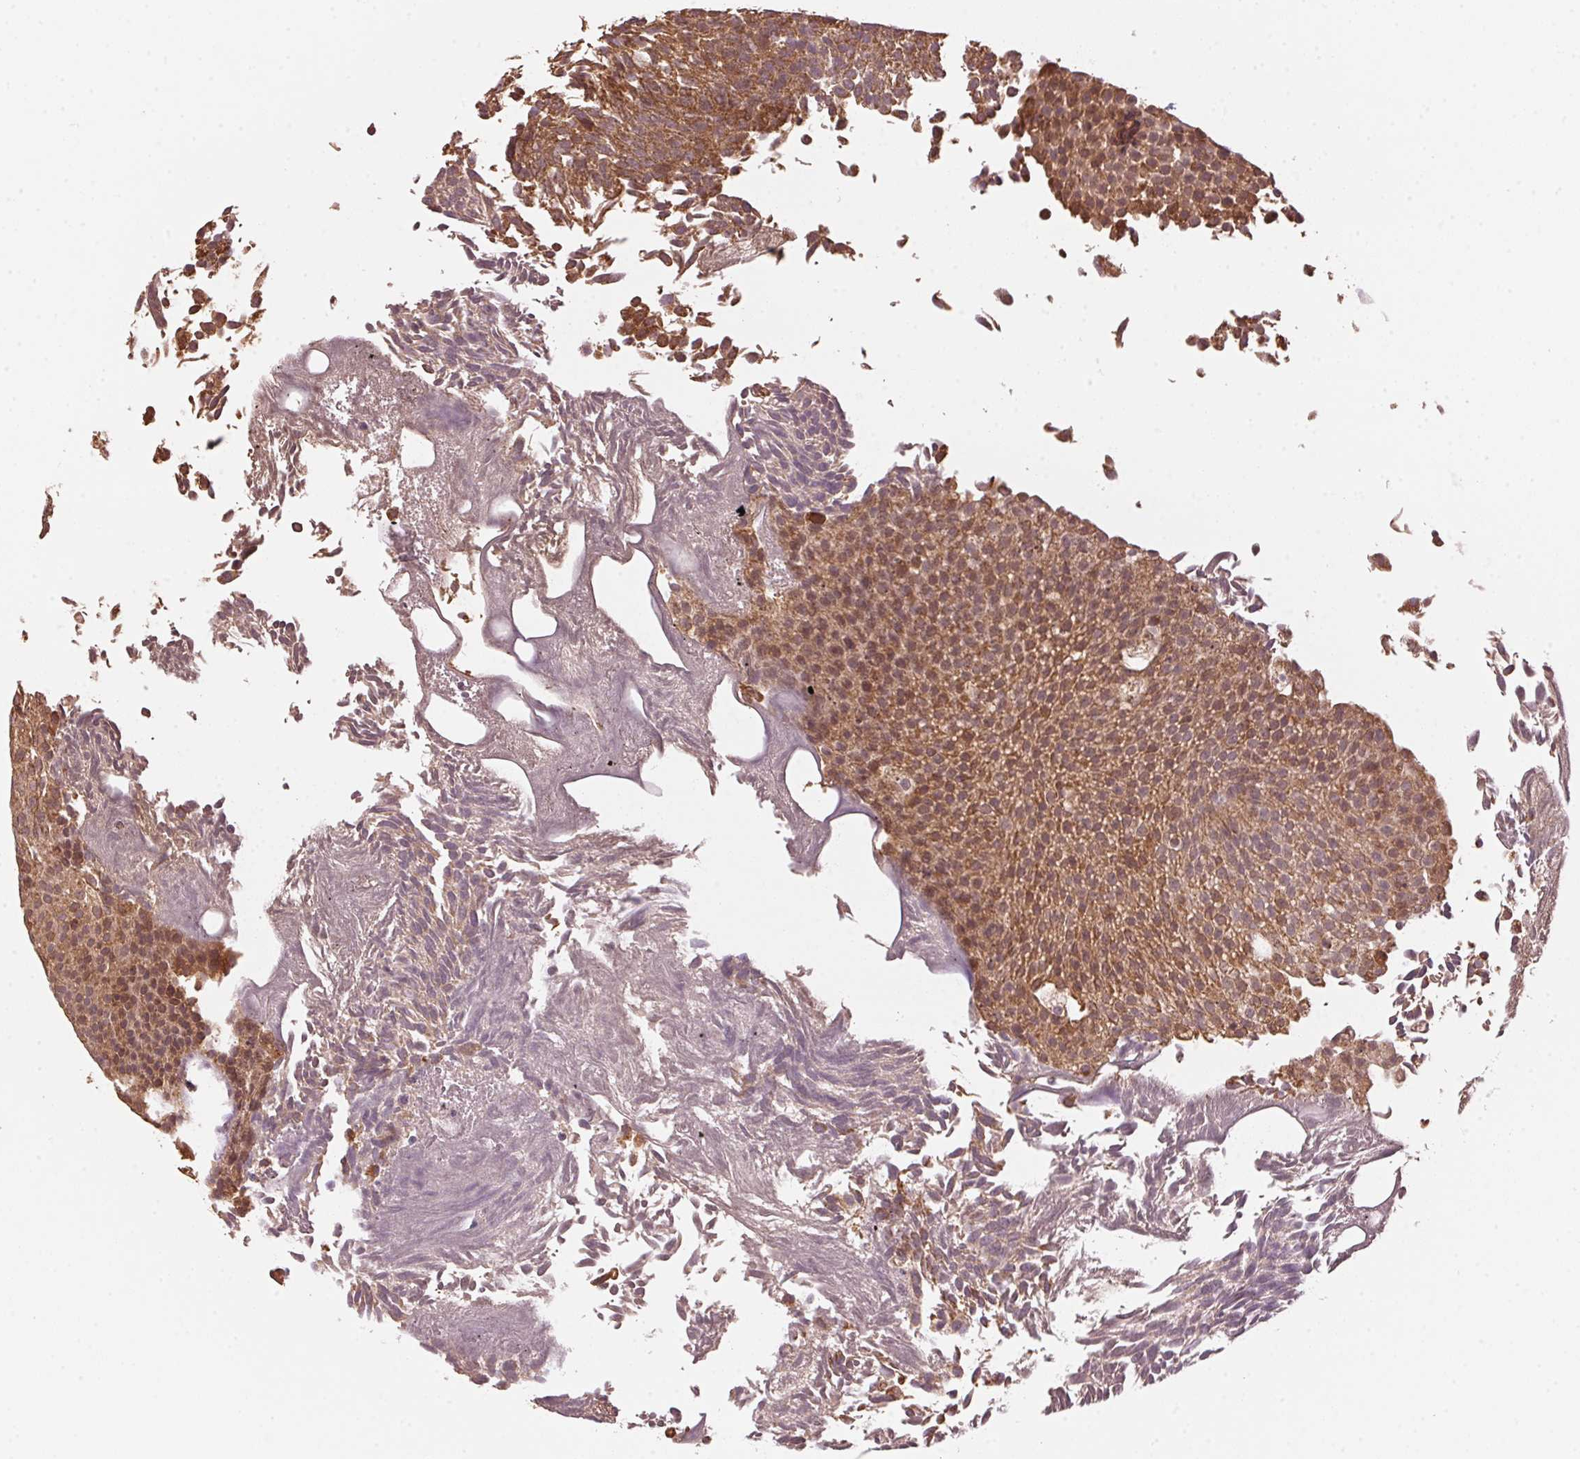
{"staining": {"intensity": "moderate", "quantity": ">75%", "location": "cytoplasmic/membranous"}, "tissue": "urothelial cancer", "cell_type": "Tumor cells", "image_type": "cancer", "snomed": [{"axis": "morphology", "description": "Urothelial carcinoma, Low grade"}, {"axis": "topography", "description": "Urinary bladder"}], "caption": "The histopathology image exhibits immunohistochemical staining of urothelial cancer. There is moderate cytoplasmic/membranous positivity is appreciated in approximately >75% of tumor cells. (DAB IHC with brightfield microscopy, high magnification).", "gene": "ARHGAP6", "patient": {"sex": "female", "age": 79}}